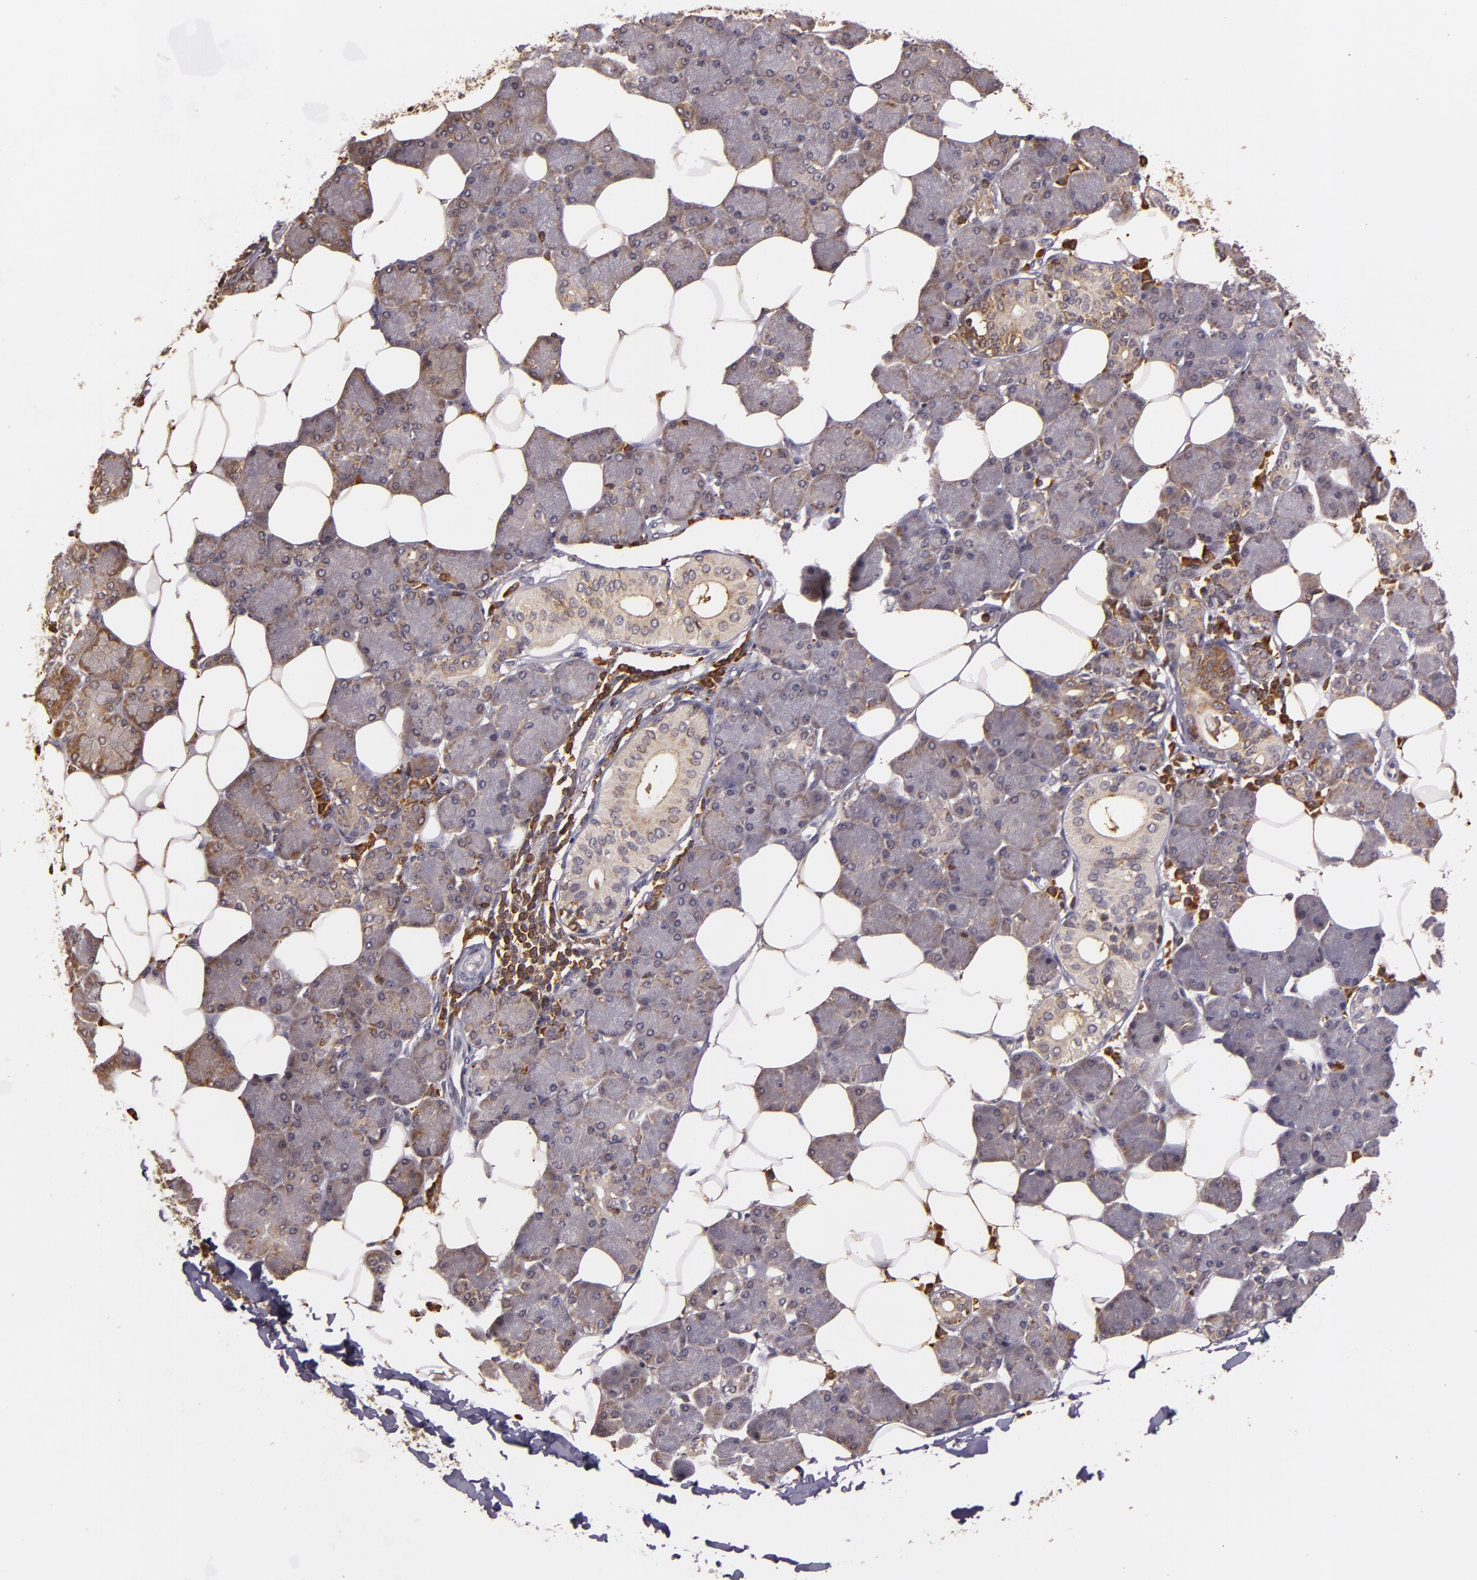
{"staining": {"intensity": "moderate", "quantity": "25%-75%", "location": "cytoplasmic/membranous"}, "tissue": "salivary gland", "cell_type": "Glandular cells", "image_type": "normal", "snomed": [{"axis": "morphology", "description": "Normal tissue, NOS"}, {"axis": "morphology", "description": "Adenoma, NOS"}, {"axis": "topography", "description": "Salivary gland"}], "caption": "Glandular cells show medium levels of moderate cytoplasmic/membranous staining in approximately 25%-75% of cells in normal human salivary gland. The staining is performed using DAB brown chromogen to label protein expression. The nuclei are counter-stained blue using hematoxylin.", "gene": "SLC9A3R1", "patient": {"sex": "female", "age": 32}}